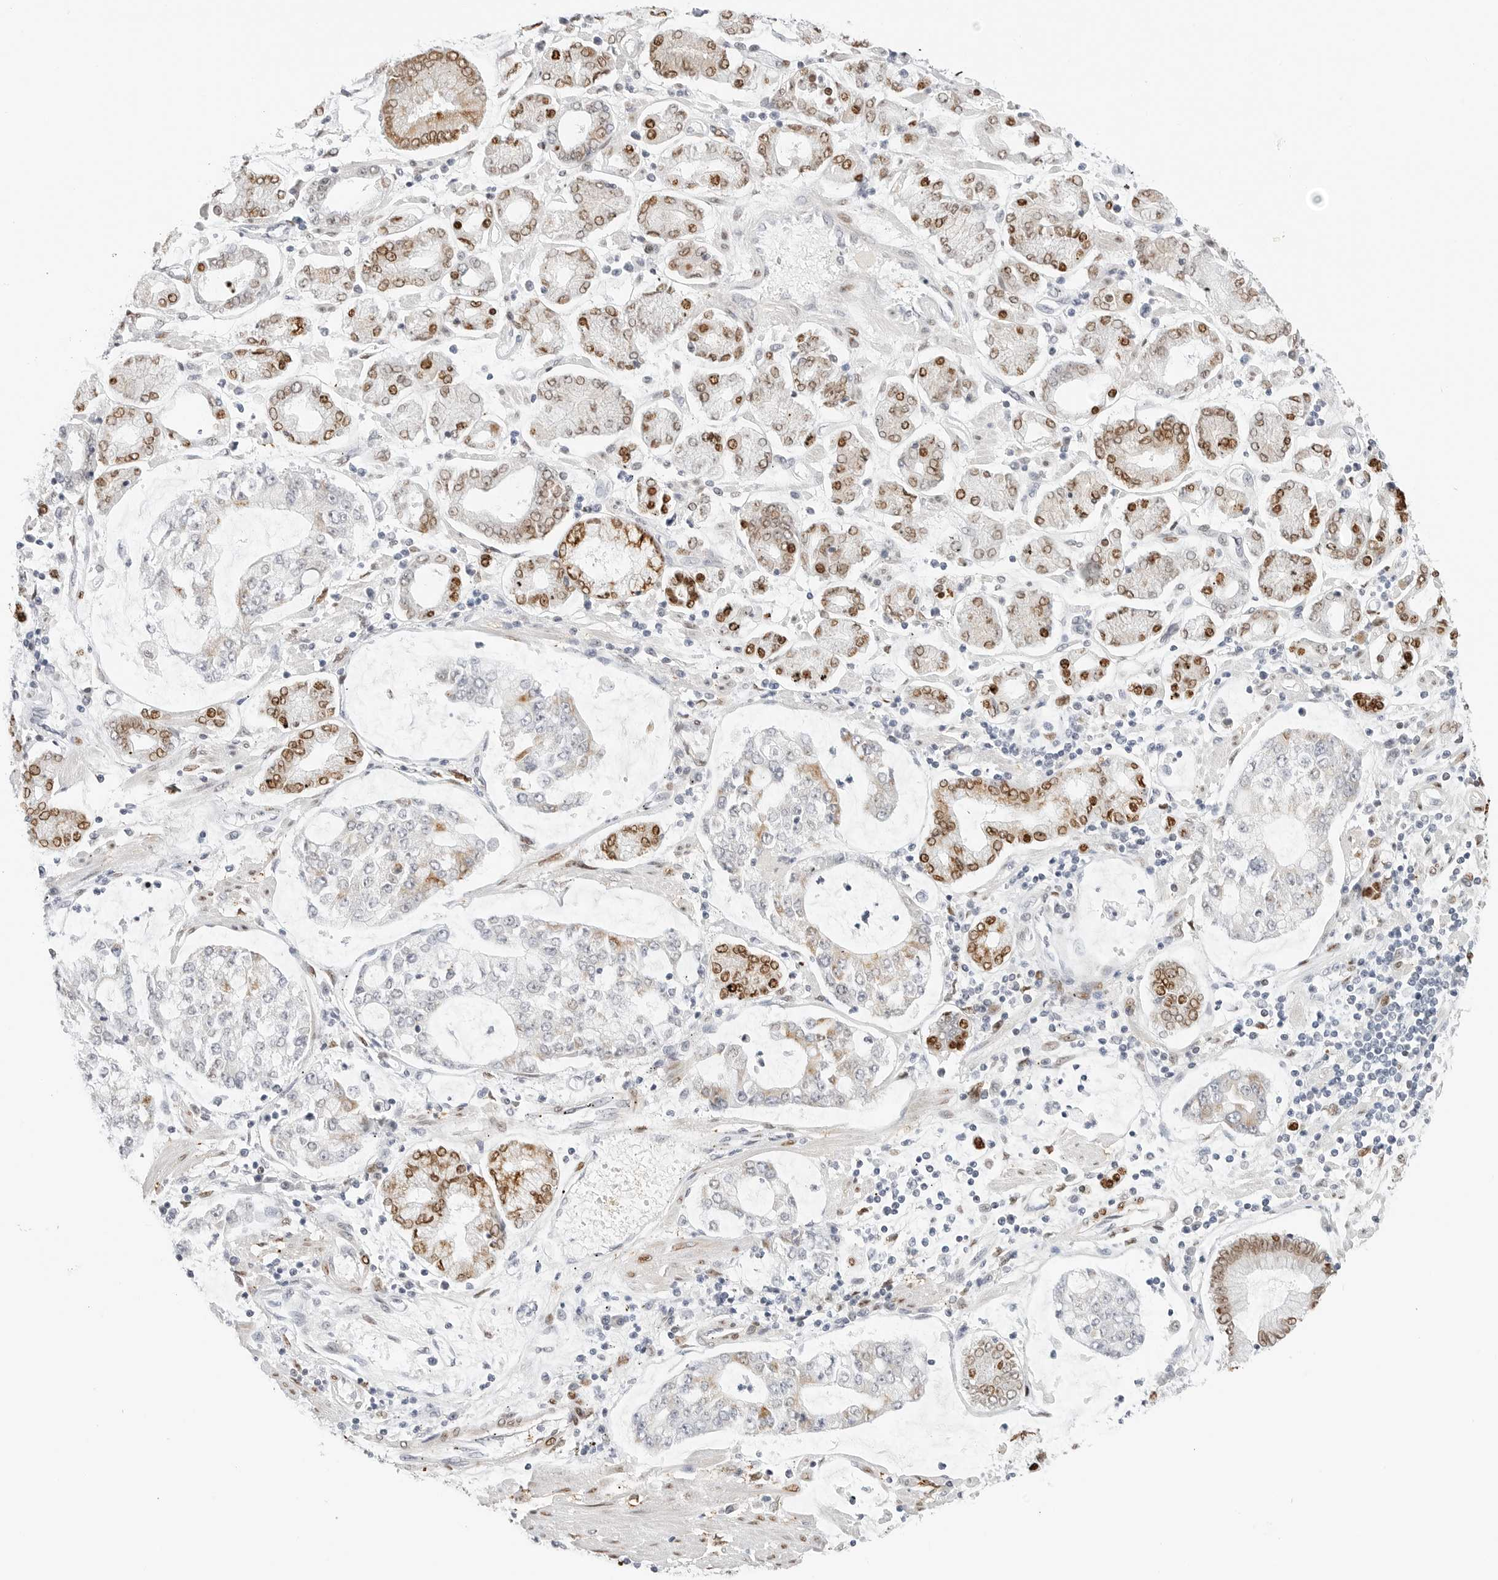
{"staining": {"intensity": "moderate", "quantity": "25%-75%", "location": "nuclear"}, "tissue": "stomach cancer", "cell_type": "Tumor cells", "image_type": "cancer", "snomed": [{"axis": "morphology", "description": "Adenocarcinoma, NOS"}, {"axis": "topography", "description": "Stomach"}], "caption": "The micrograph displays immunohistochemical staining of stomach cancer. There is moderate nuclear positivity is appreciated in approximately 25%-75% of tumor cells.", "gene": "SPIDR", "patient": {"sex": "male", "age": 76}}